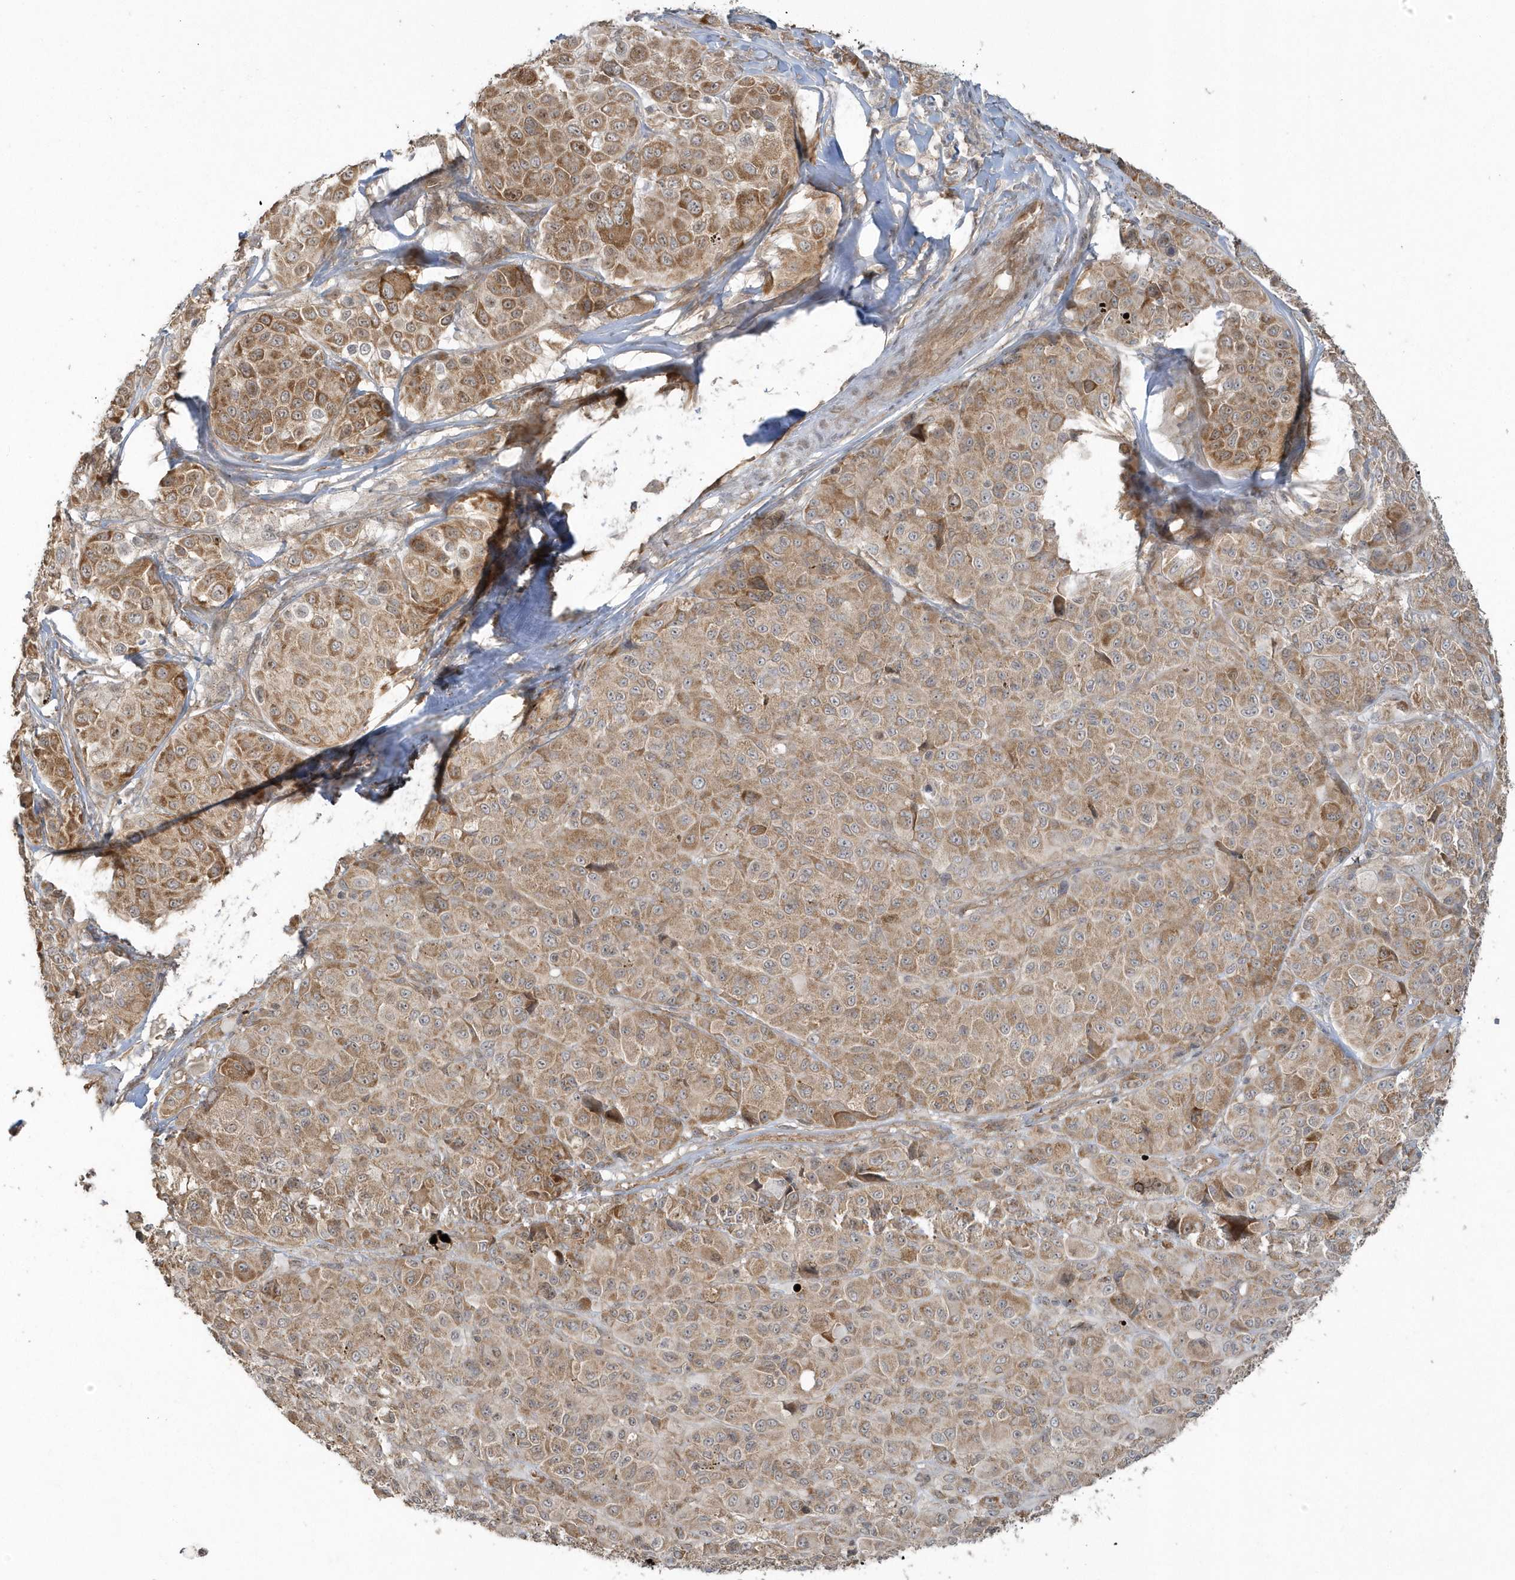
{"staining": {"intensity": "moderate", "quantity": ">75%", "location": "cytoplasmic/membranous"}, "tissue": "melanoma", "cell_type": "Tumor cells", "image_type": "cancer", "snomed": [{"axis": "morphology", "description": "Malignant melanoma, NOS"}, {"axis": "topography", "description": "Skin of trunk"}], "caption": "The photomicrograph shows immunohistochemical staining of malignant melanoma. There is moderate cytoplasmic/membranous positivity is appreciated in approximately >75% of tumor cells. (Brightfield microscopy of DAB IHC at high magnification).", "gene": "STIM2", "patient": {"sex": "male", "age": 71}}